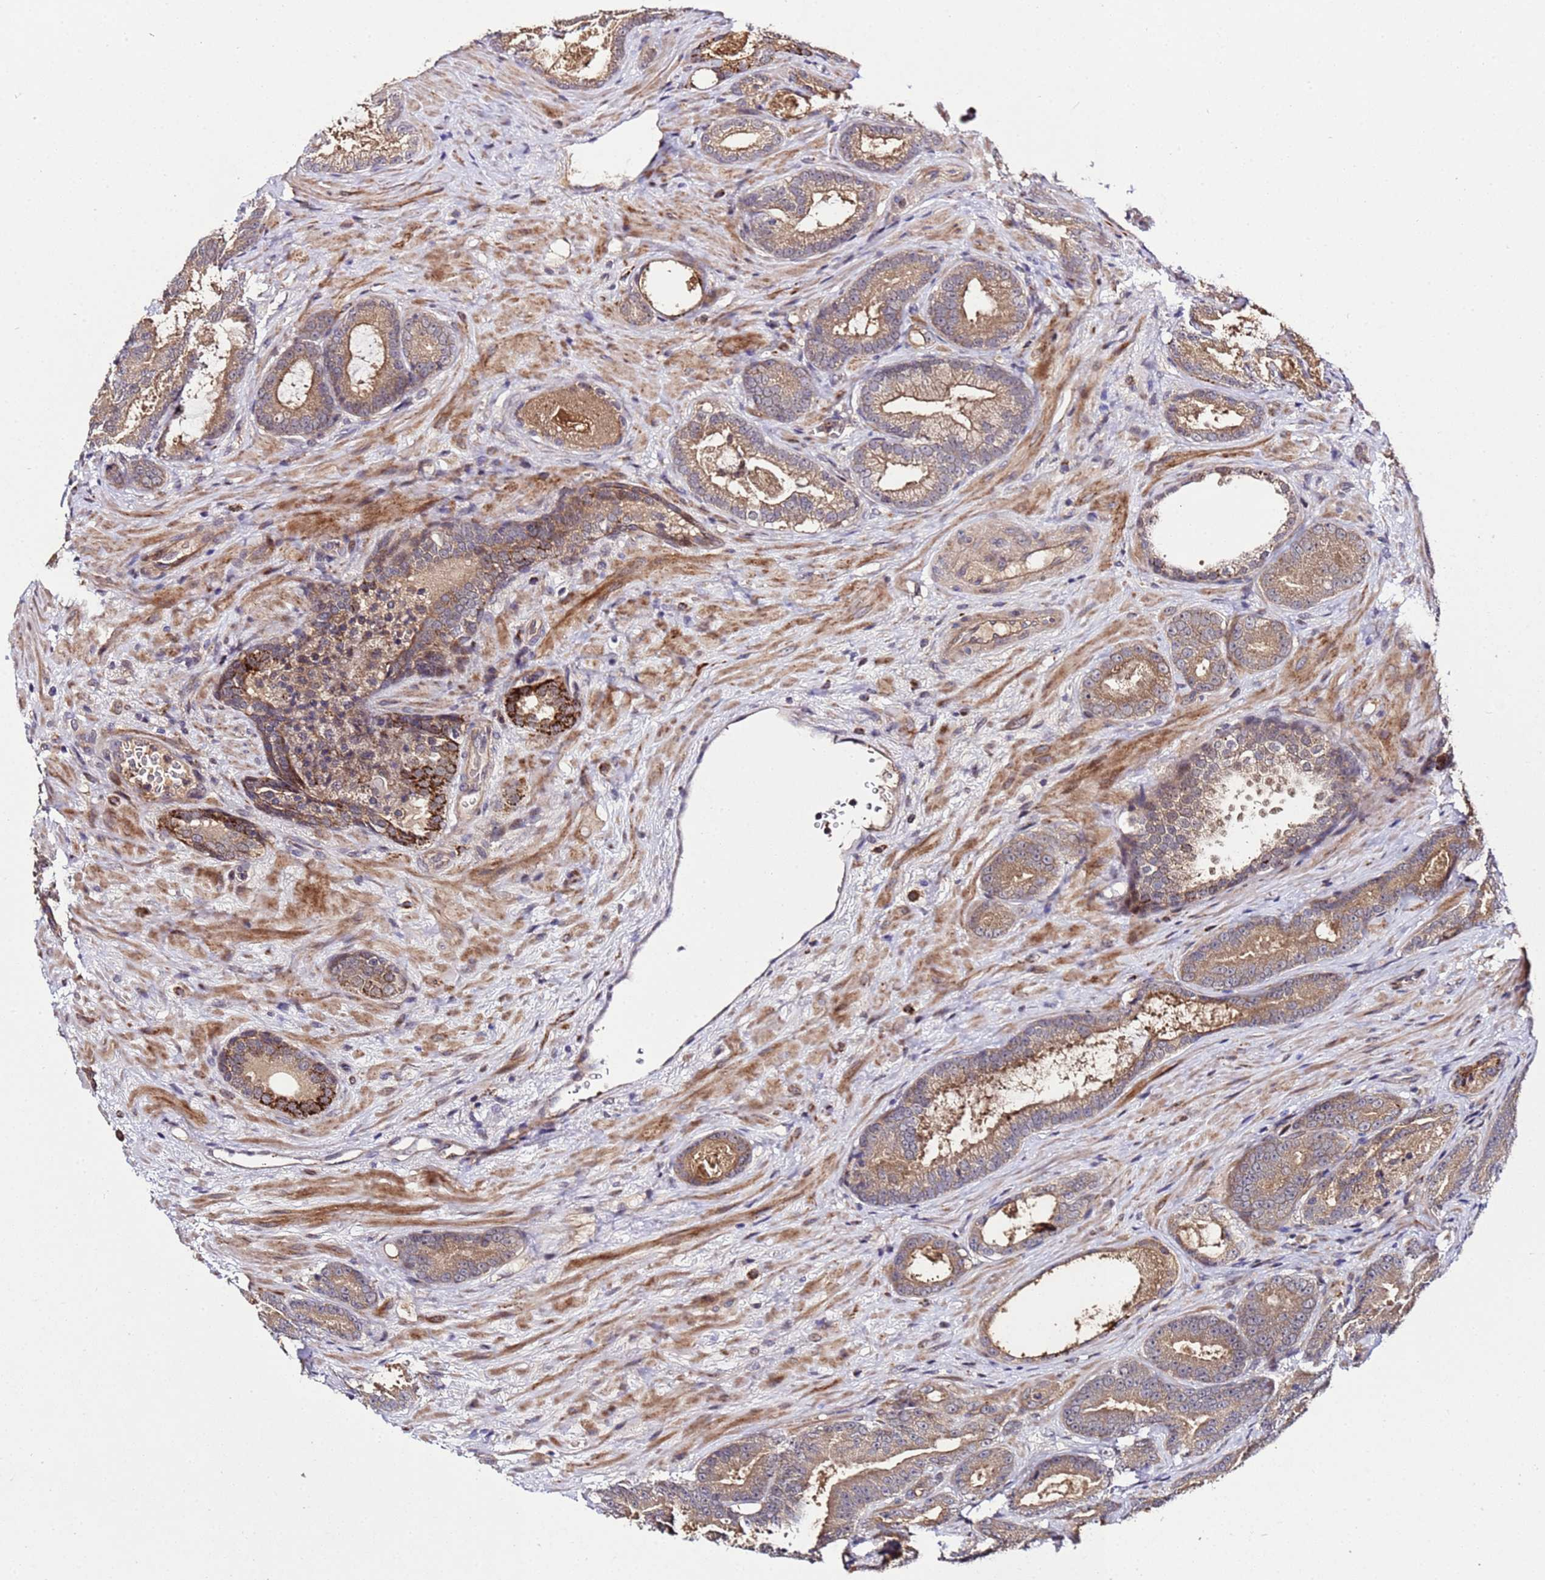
{"staining": {"intensity": "moderate", "quantity": ">75%", "location": "cytoplasmic/membranous"}, "tissue": "prostate cancer", "cell_type": "Tumor cells", "image_type": "cancer", "snomed": [{"axis": "morphology", "description": "Adenocarcinoma, High grade"}, {"axis": "topography", "description": "Prostate"}], "caption": "Prostate cancer (adenocarcinoma (high-grade)) stained with DAB (3,3'-diaminobenzidine) immunohistochemistry exhibits medium levels of moderate cytoplasmic/membranous expression in approximately >75% of tumor cells.", "gene": "PLXDC2", "patient": {"sex": "male", "age": 66}}